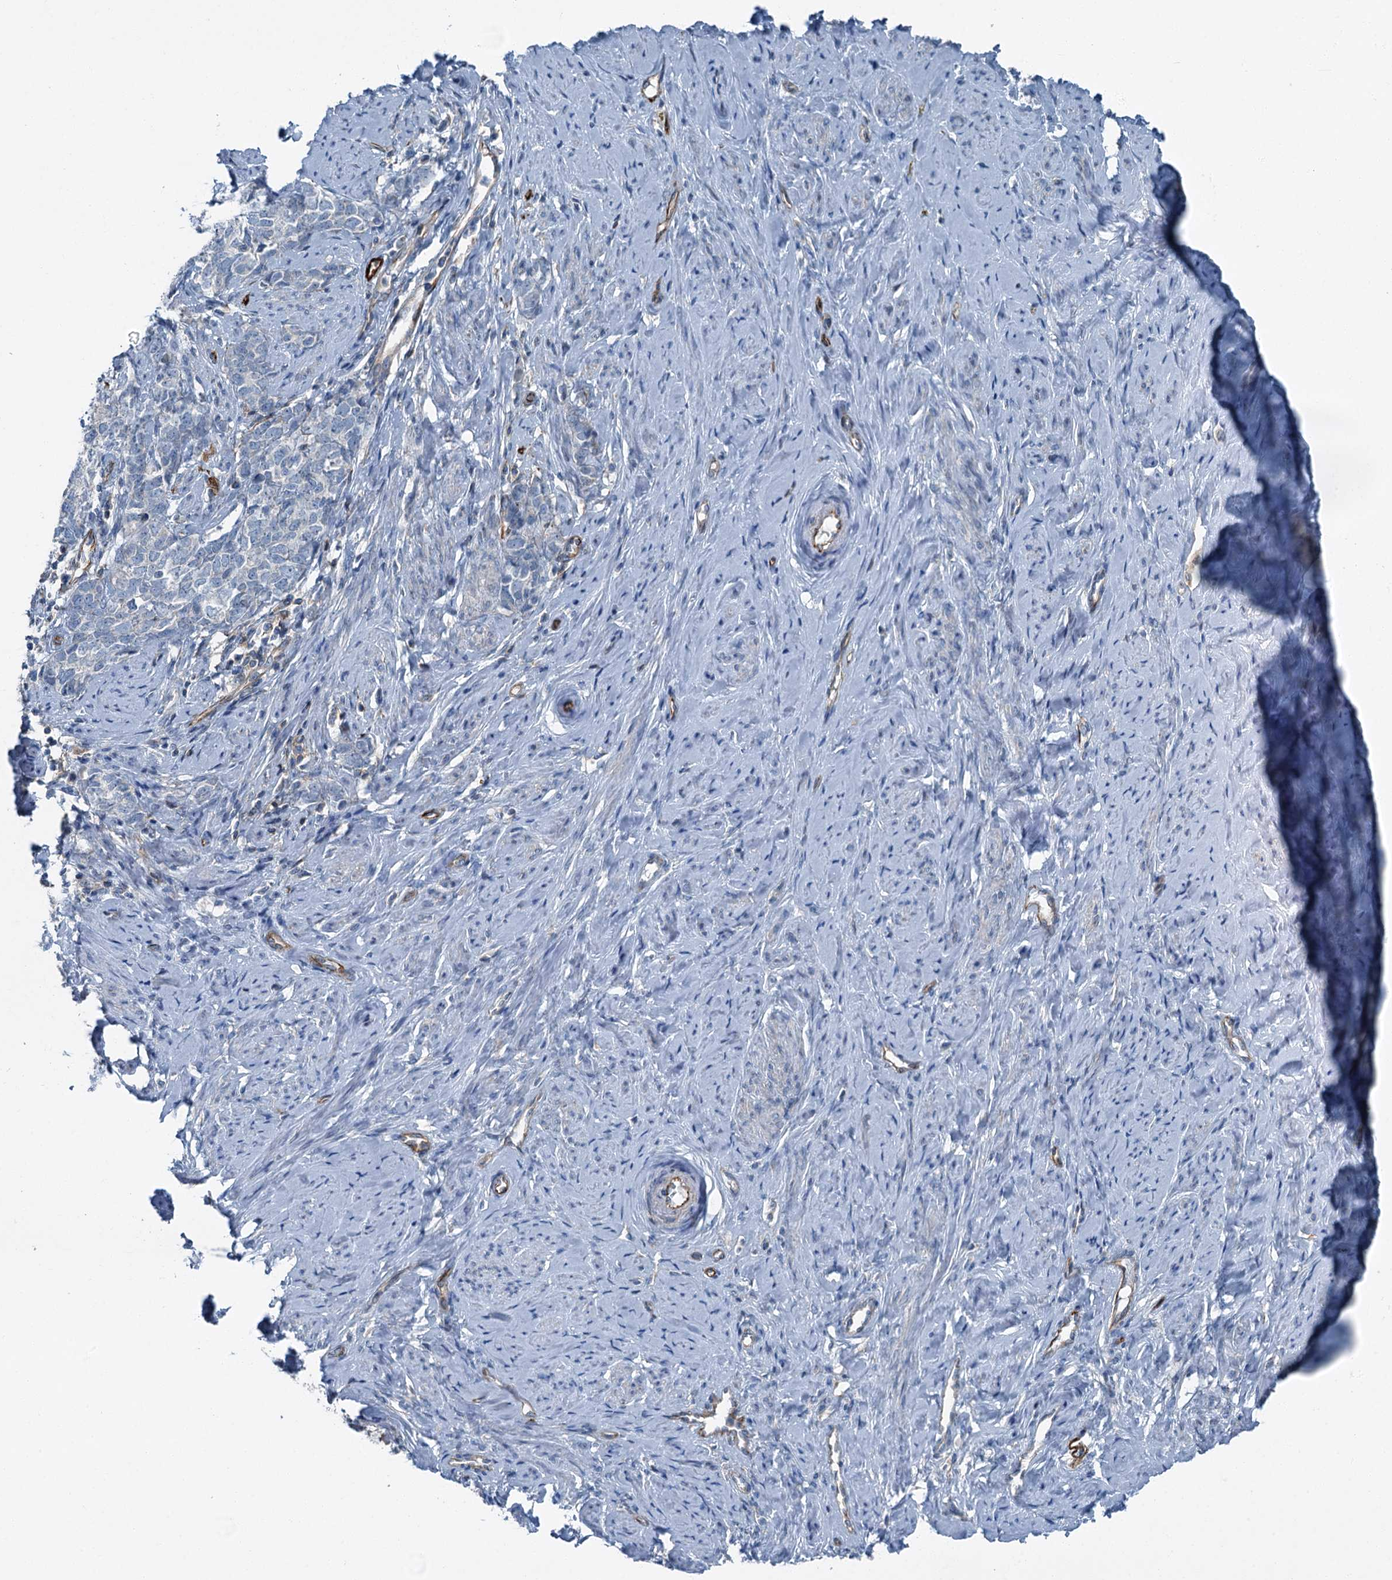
{"staining": {"intensity": "negative", "quantity": "none", "location": "none"}, "tissue": "cervical cancer", "cell_type": "Tumor cells", "image_type": "cancer", "snomed": [{"axis": "morphology", "description": "Squamous cell carcinoma, NOS"}, {"axis": "topography", "description": "Cervix"}], "caption": "Immunohistochemistry (IHC) histopathology image of human squamous cell carcinoma (cervical) stained for a protein (brown), which displays no staining in tumor cells.", "gene": "AXL", "patient": {"sex": "female", "age": 63}}